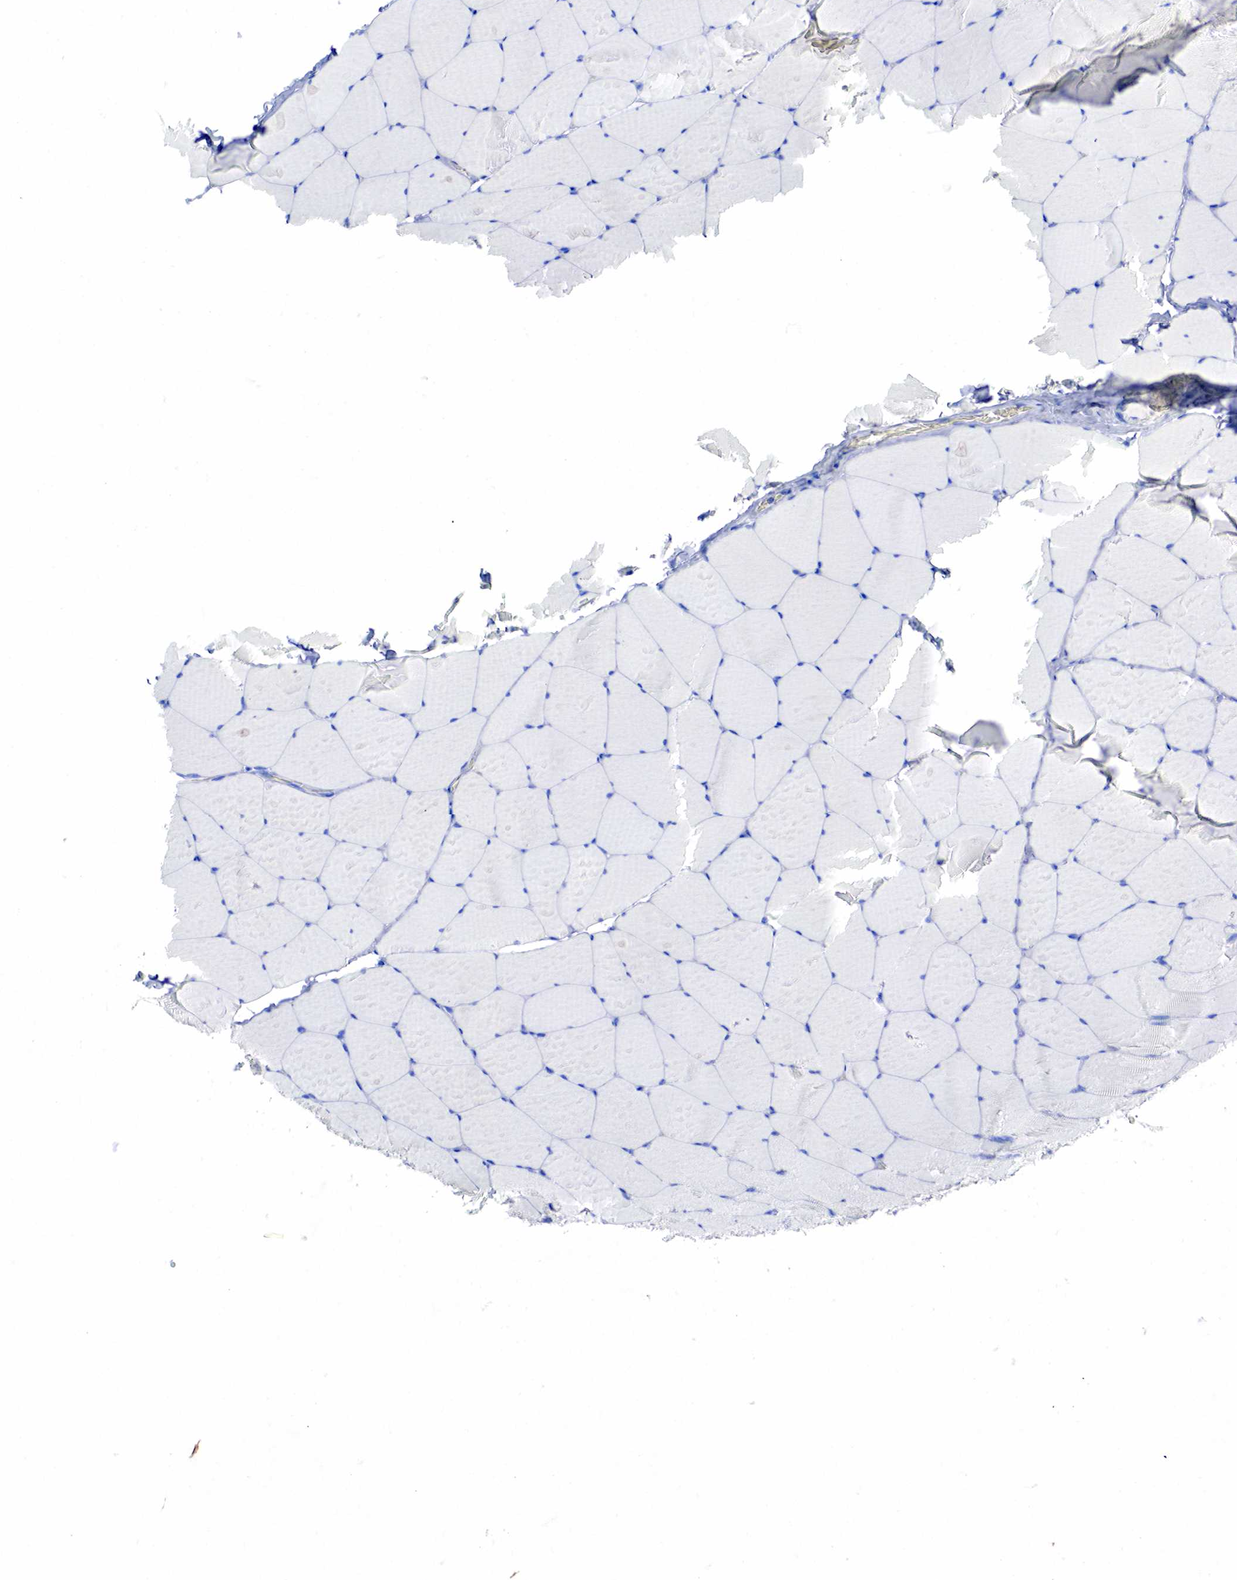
{"staining": {"intensity": "negative", "quantity": "none", "location": "none"}, "tissue": "skeletal muscle", "cell_type": "Myocytes", "image_type": "normal", "snomed": [{"axis": "morphology", "description": "Normal tissue, NOS"}, {"axis": "topography", "description": "Skeletal muscle"}, {"axis": "topography", "description": "Salivary gland"}], "caption": "High power microscopy photomicrograph of an immunohistochemistry (IHC) image of benign skeletal muscle, revealing no significant staining in myocytes.", "gene": "KRT18", "patient": {"sex": "male", "age": 62}}